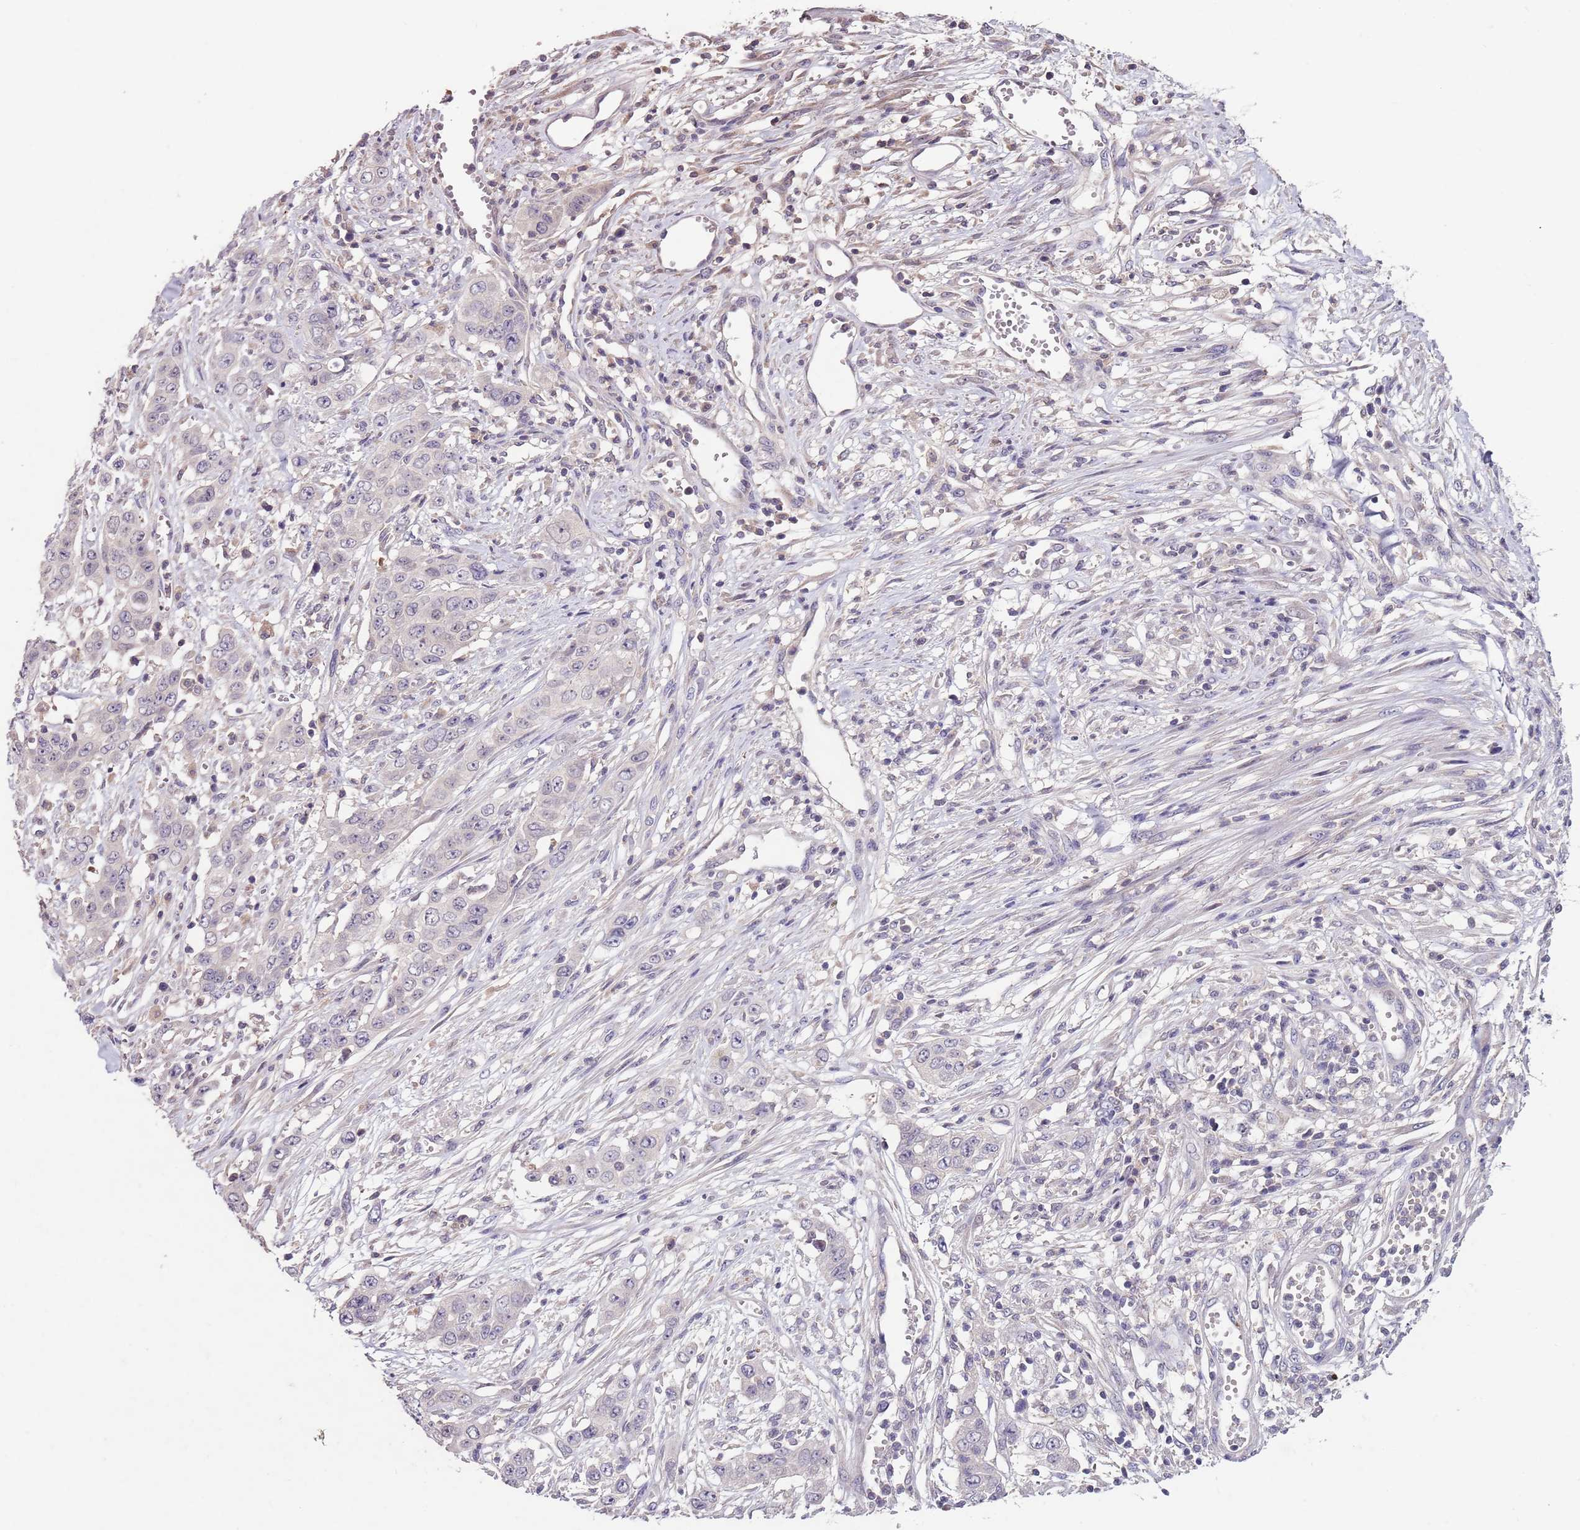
{"staining": {"intensity": "negative", "quantity": "none", "location": "none"}, "tissue": "stomach cancer", "cell_type": "Tumor cells", "image_type": "cancer", "snomed": [{"axis": "morphology", "description": "Adenocarcinoma, NOS"}, {"axis": "topography", "description": "Stomach, upper"}], "caption": "Photomicrograph shows no protein staining in tumor cells of stomach adenocarcinoma tissue. (Stains: DAB (3,3'-diaminobenzidine) immunohistochemistry with hematoxylin counter stain, Microscopy: brightfield microscopy at high magnification).", "gene": "NRDE2", "patient": {"sex": "male", "age": 62}}